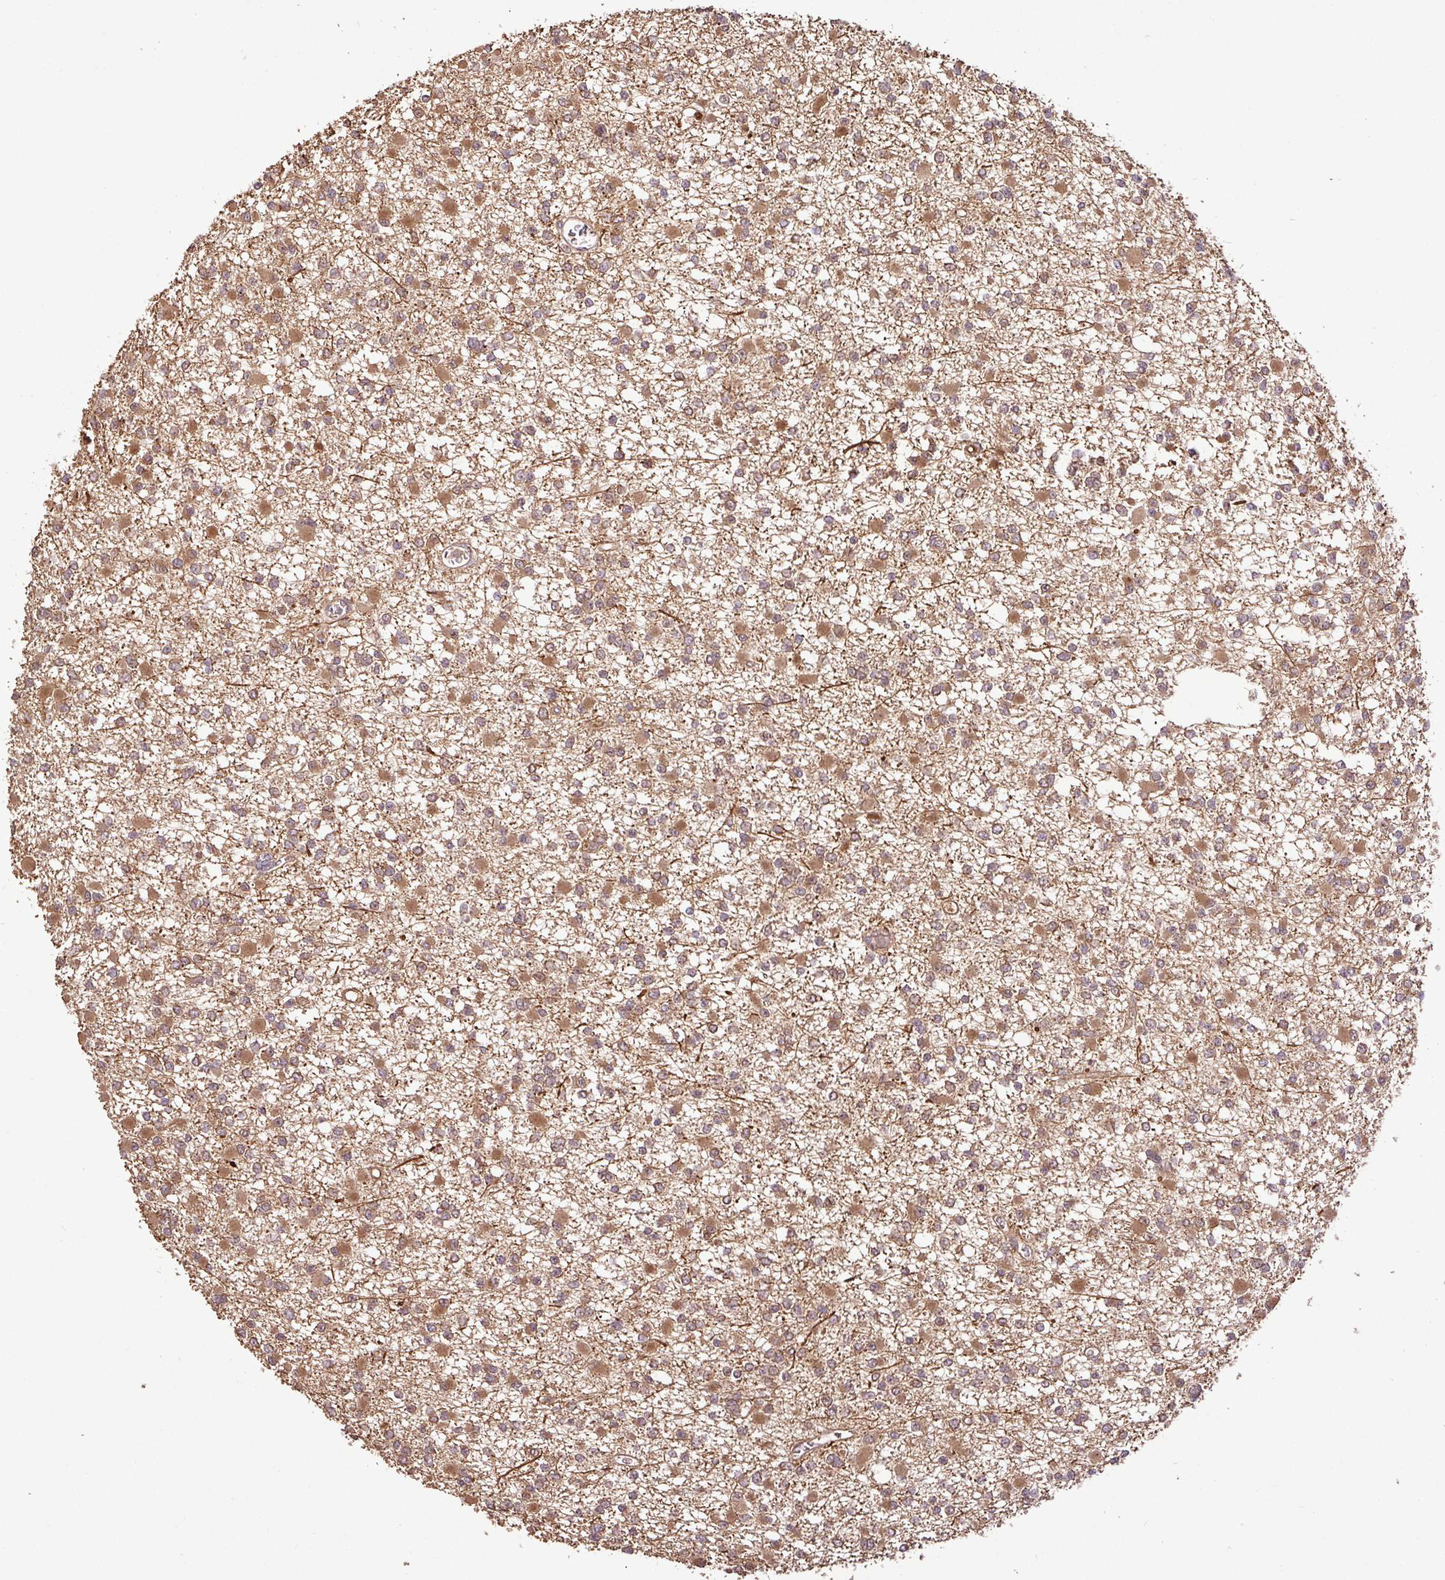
{"staining": {"intensity": "moderate", "quantity": ">75%", "location": "cytoplasmic/membranous,nuclear"}, "tissue": "glioma", "cell_type": "Tumor cells", "image_type": "cancer", "snomed": [{"axis": "morphology", "description": "Glioma, malignant, Low grade"}, {"axis": "topography", "description": "Brain"}], "caption": "Immunohistochemical staining of glioma exhibits medium levels of moderate cytoplasmic/membranous and nuclear expression in approximately >75% of tumor cells.", "gene": "FAIM", "patient": {"sex": "female", "age": 22}}